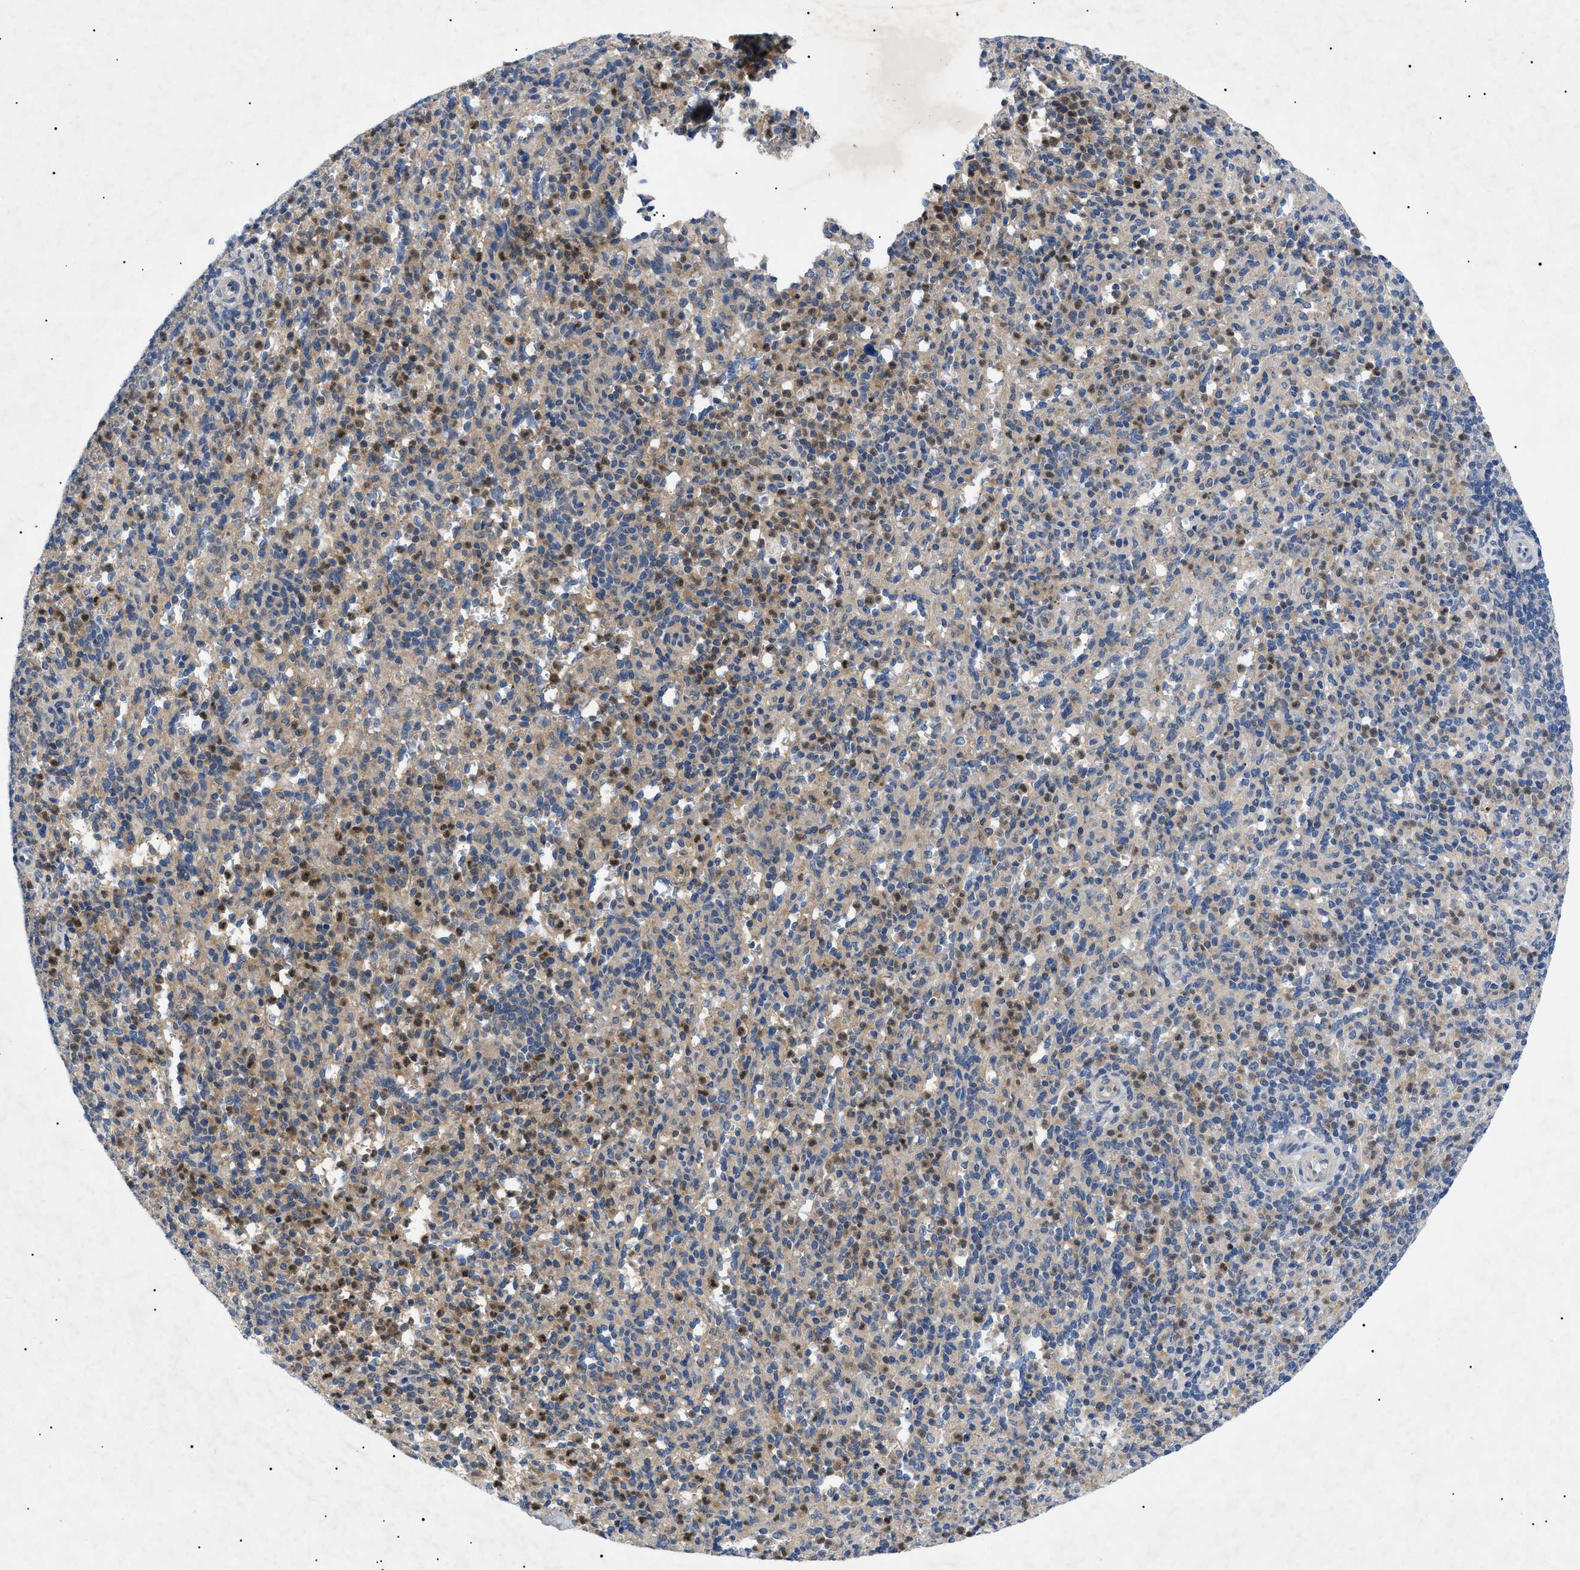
{"staining": {"intensity": "moderate", "quantity": "25%-75%", "location": "cytoplasmic/membranous,nuclear"}, "tissue": "spleen", "cell_type": "Cells in red pulp", "image_type": "normal", "snomed": [{"axis": "morphology", "description": "Normal tissue, NOS"}, {"axis": "topography", "description": "Spleen"}], "caption": "Immunohistochemical staining of benign human spleen exhibits medium levels of moderate cytoplasmic/membranous,nuclear positivity in about 25%-75% of cells in red pulp.", "gene": "RIPK1", "patient": {"sex": "male", "age": 36}}